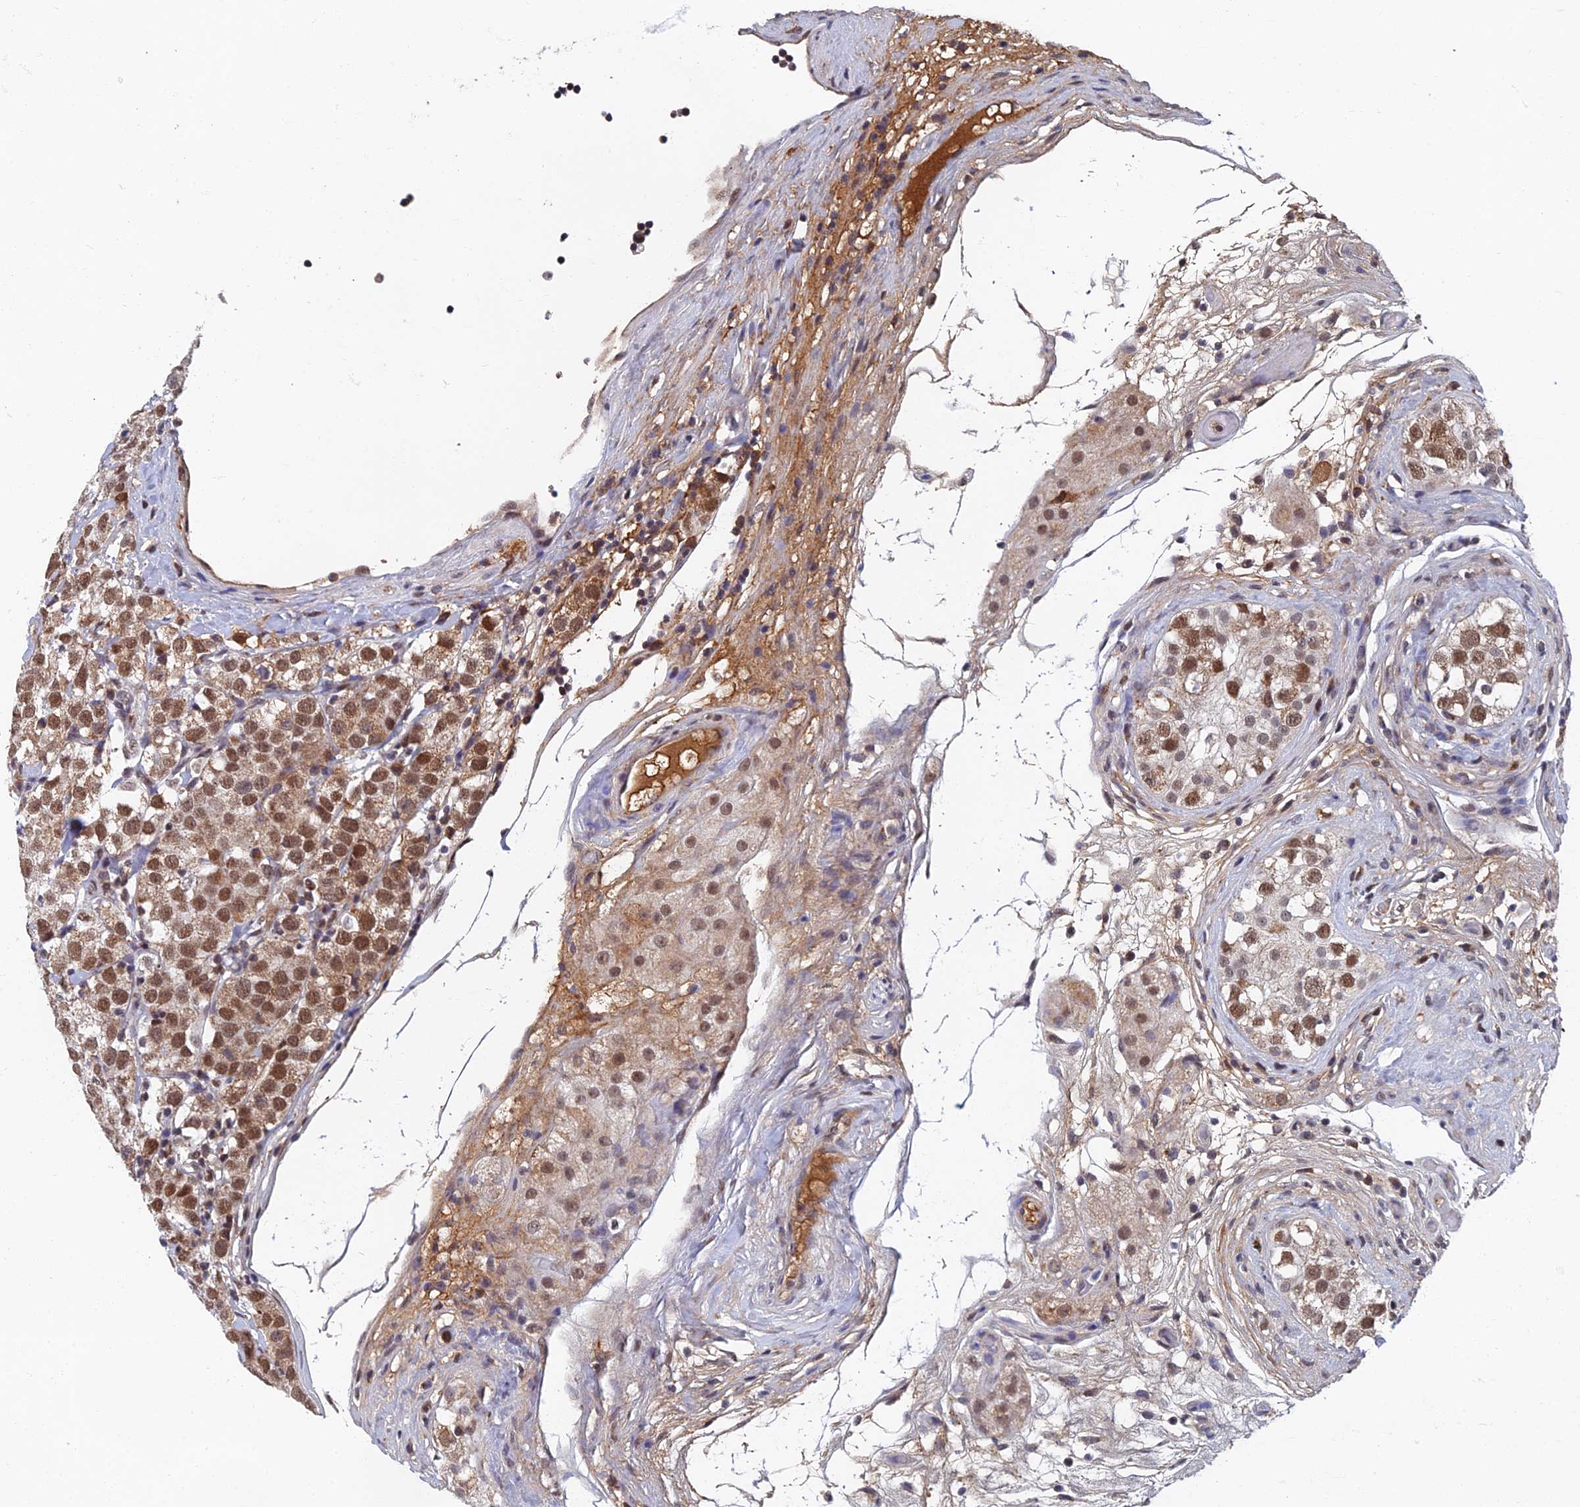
{"staining": {"intensity": "moderate", "quantity": ">75%", "location": "cytoplasmic/membranous,nuclear"}, "tissue": "testis cancer", "cell_type": "Tumor cells", "image_type": "cancer", "snomed": [{"axis": "morphology", "description": "Seminoma, NOS"}, {"axis": "topography", "description": "Testis"}], "caption": "This photomicrograph displays immunohistochemistry (IHC) staining of human testis cancer, with medium moderate cytoplasmic/membranous and nuclear expression in about >75% of tumor cells.", "gene": "TAF13", "patient": {"sex": "male", "age": 34}}